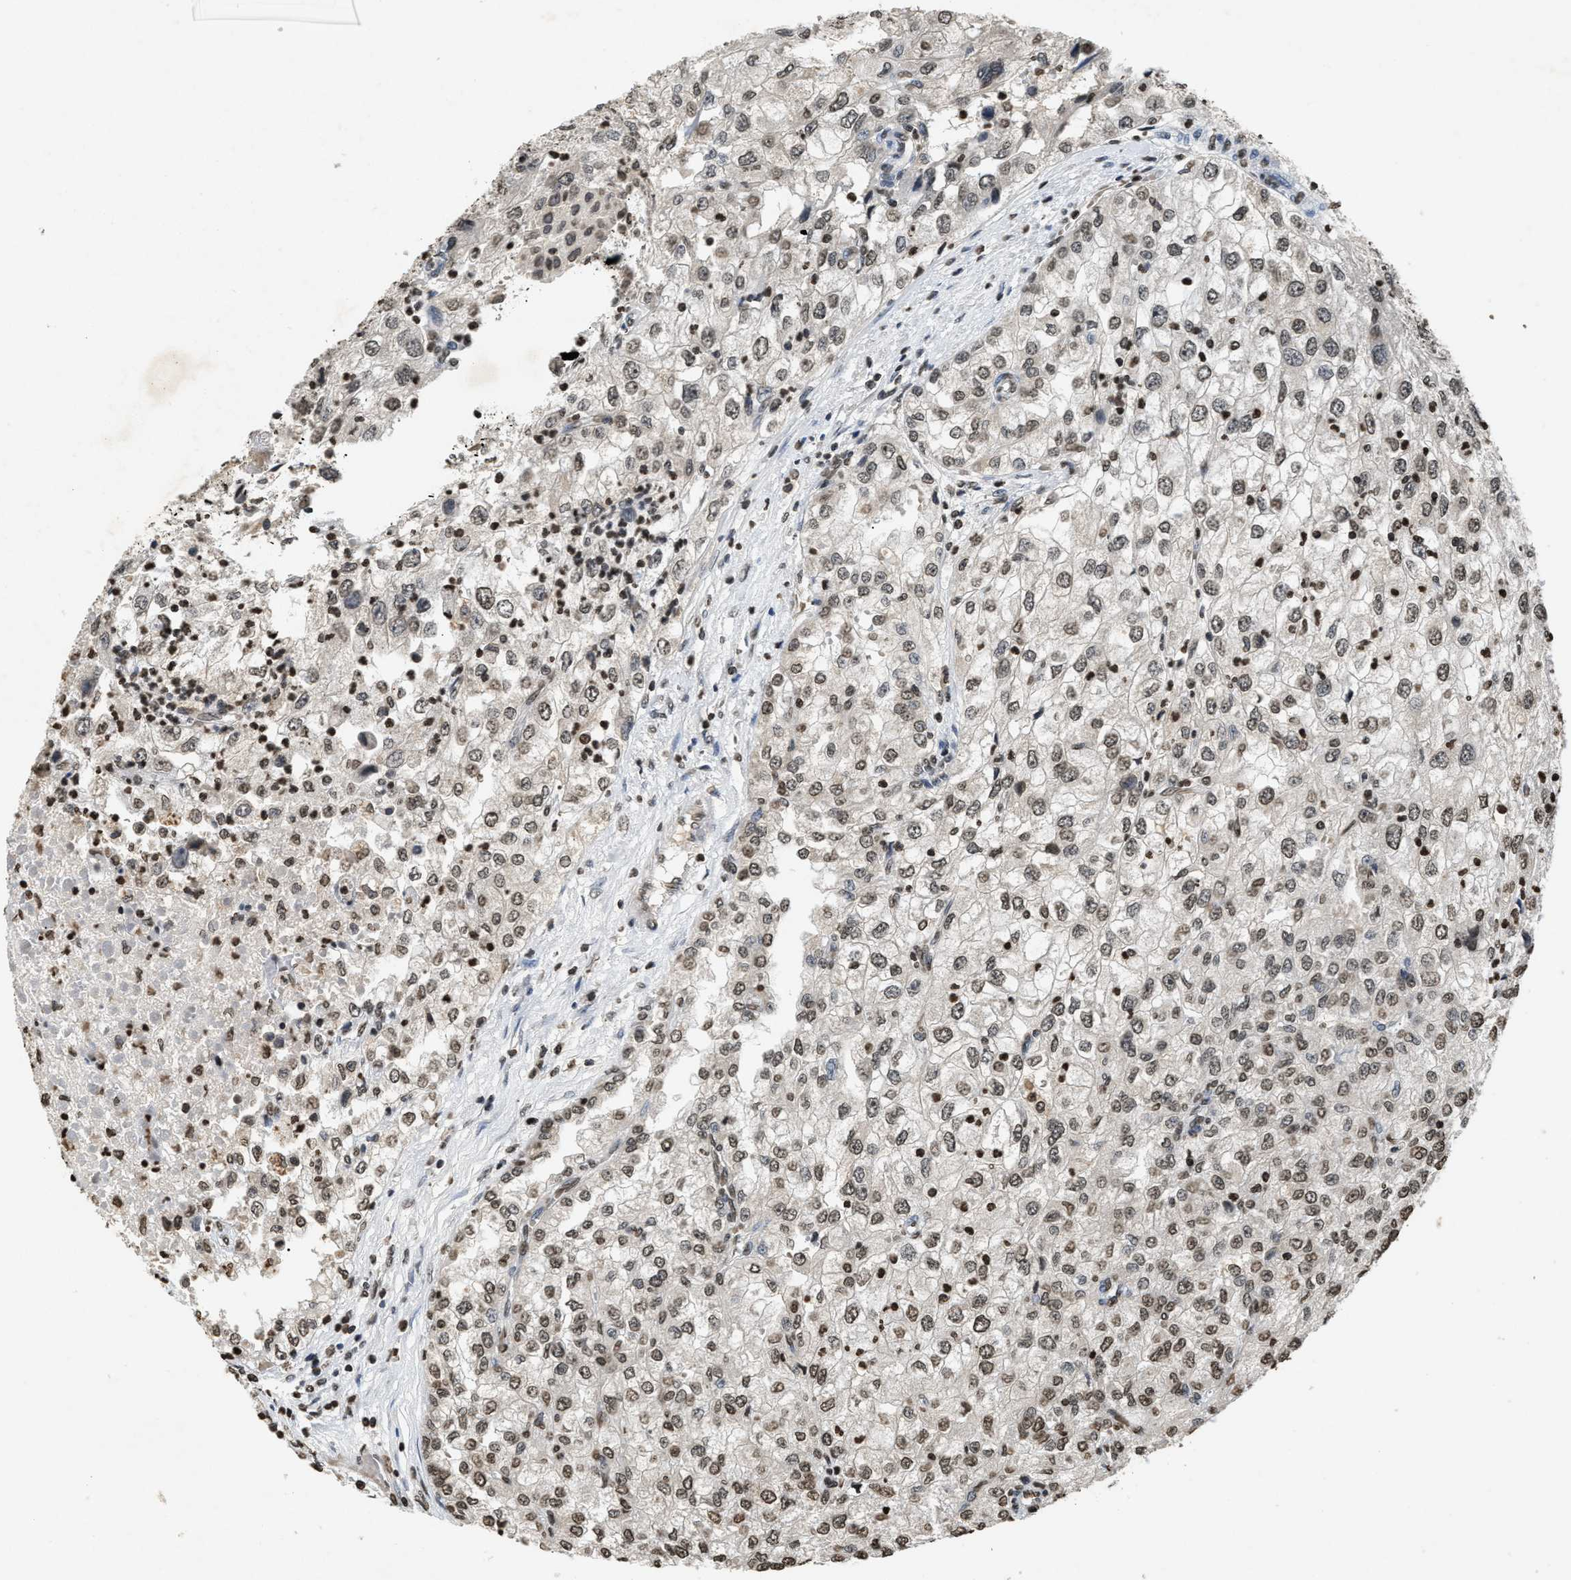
{"staining": {"intensity": "weak", "quantity": ">75%", "location": "nuclear"}, "tissue": "renal cancer", "cell_type": "Tumor cells", "image_type": "cancer", "snomed": [{"axis": "morphology", "description": "Adenocarcinoma, NOS"}, {"axis": "topography", "description": "Kidney"}], "caption": "This is a micrograph of immunohistochemistry staining of renal adenocarcinoma, which shows weak expression in the nuclear of tumor cells.", "gene": "DNASE1L3", "patient": {"sex": "female", "age": 54}}